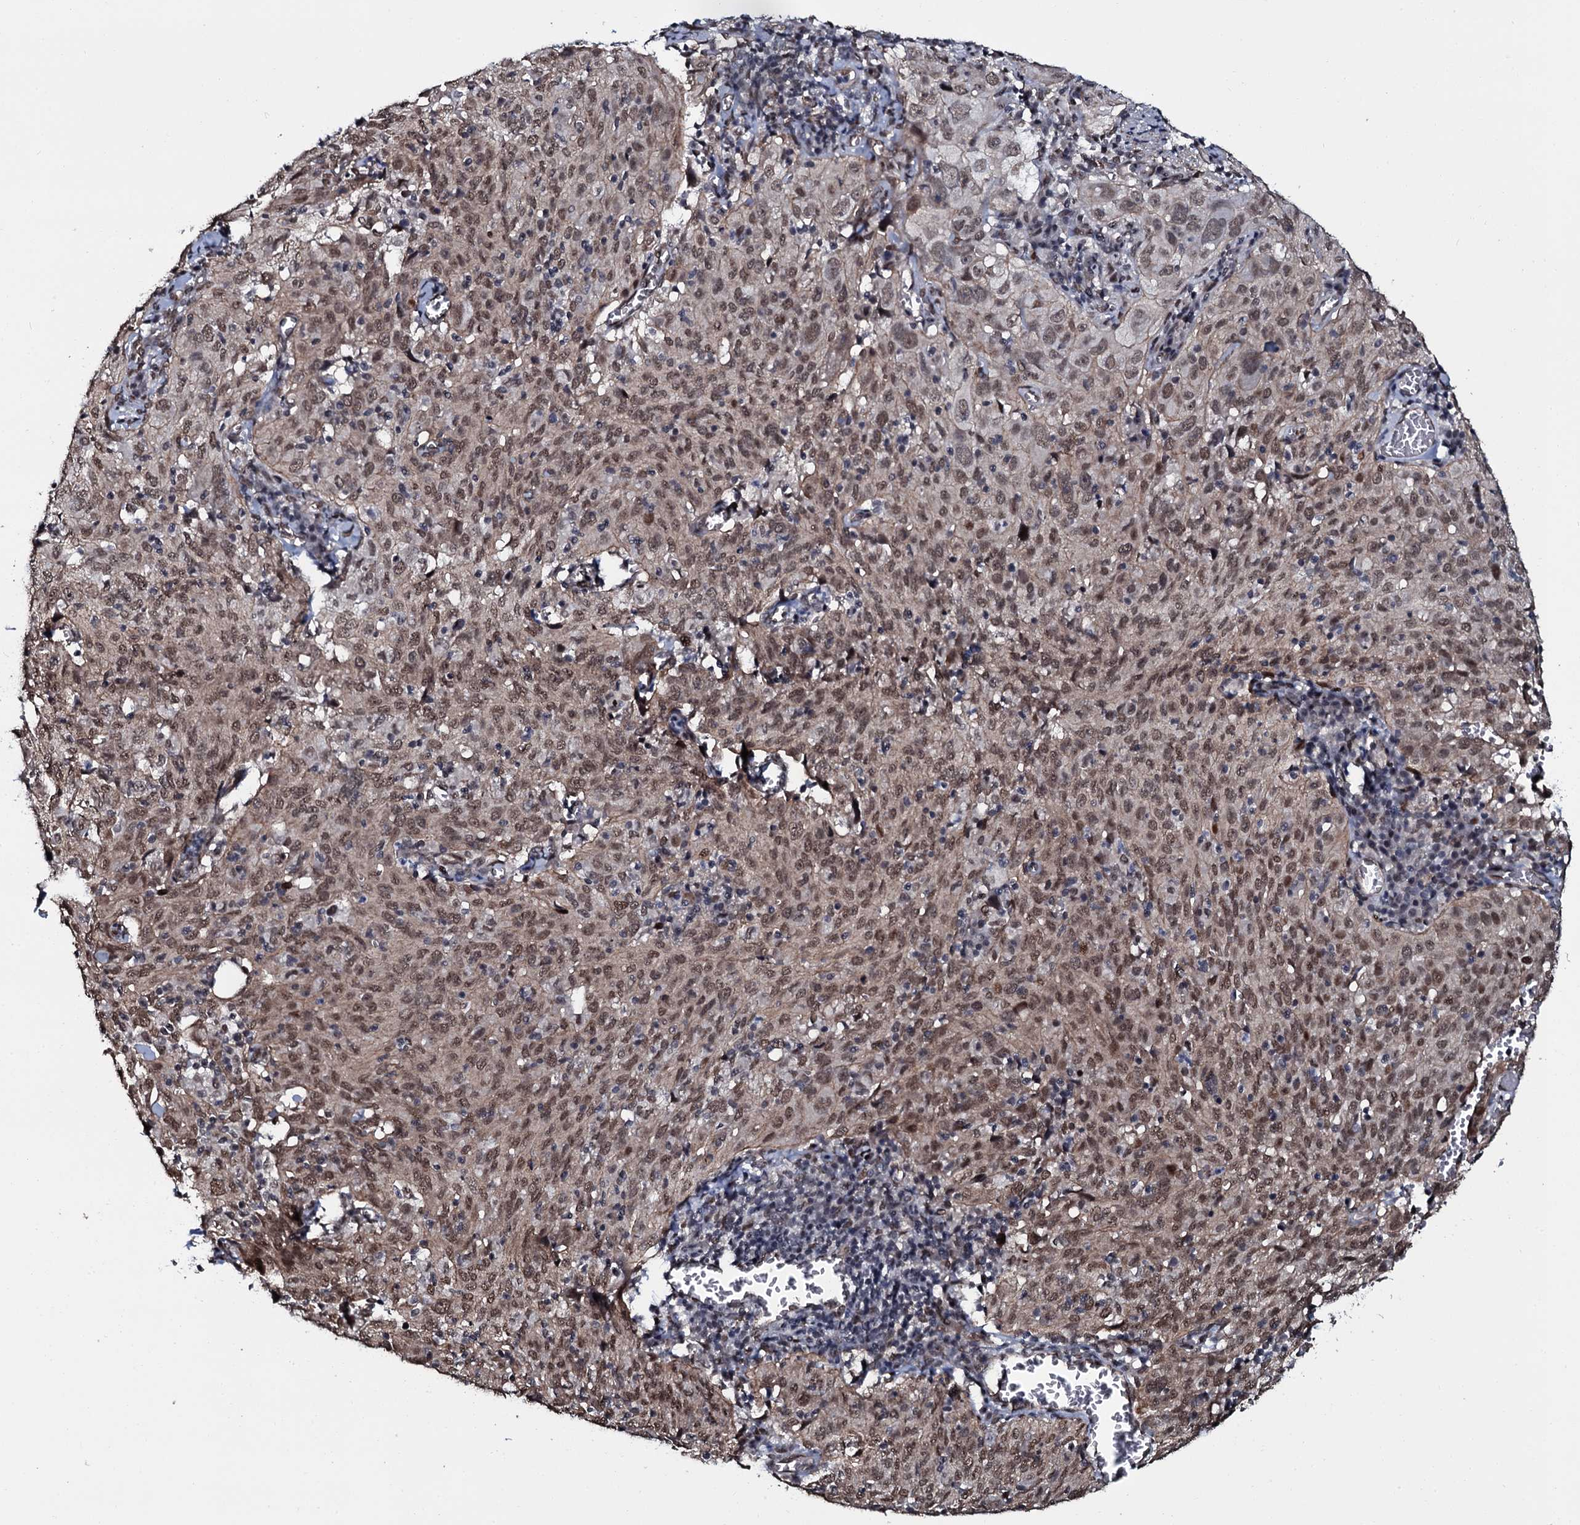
{"staining": {"intensity": "moderate", "quantity": ">75%", "location": "nuclear"}, "tissue": "cervical cancer", "cell_type": "Tumor cells", "image_type": "cancer", "snomed": [{"axis": "morphology", "description": "Squamous cell carcinoma, NOS"}, {"axis": "topography", "description": "Cervix"}], "caption": "Immunohistochemical staining of human cervical cancer (squamous cell carcinoma) shows moderate nuclear protein staining in about >75% of tumor cells. The protein is stained brown, and the nuclei are stained in blue (DAB IHC with brightfield microscopy, high magnification).", "gene": "SH2D4B", "patient": {"sex": "female", "age": 31}}